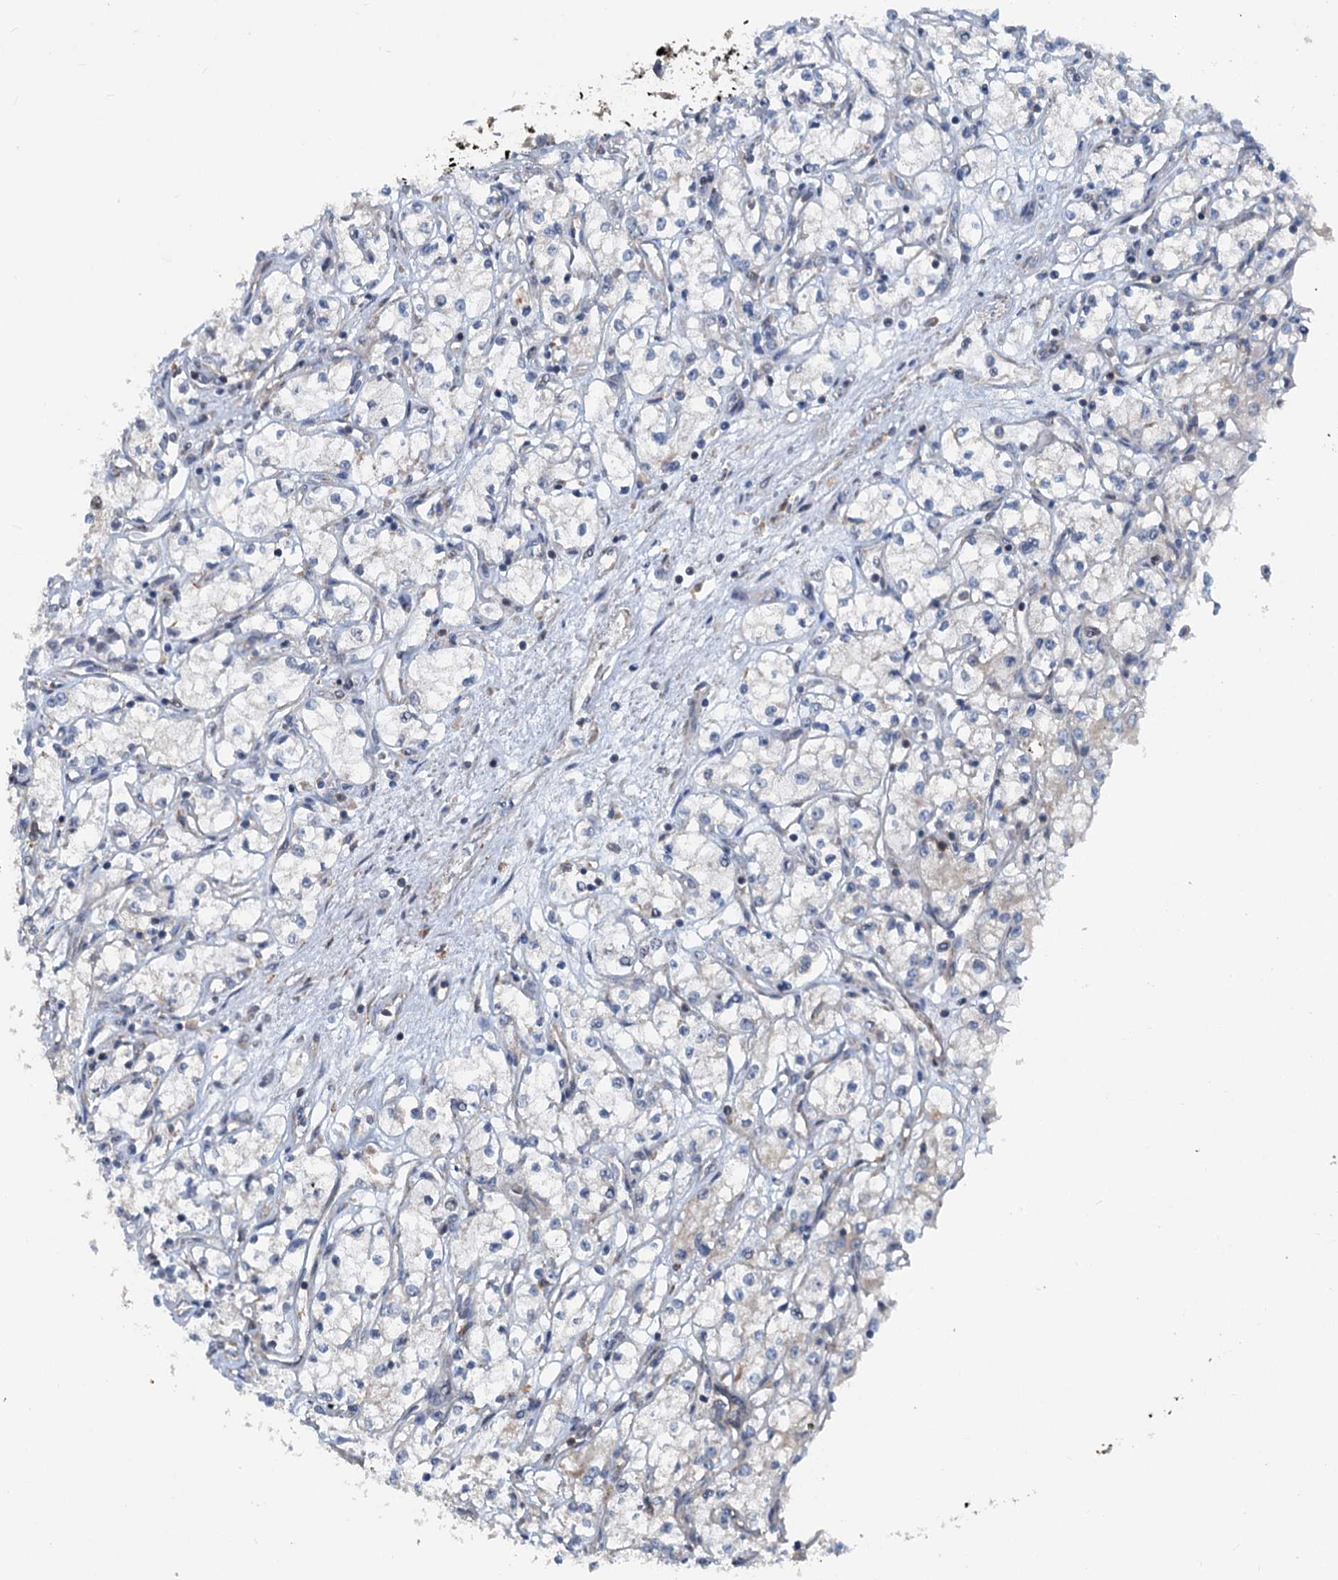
{"staining": {"intensity": "negative", "quantity": "none", "location": "none"}, "tissue": "renal cancer", "cell_type": "Tumor cells", "image_type": "cancer", "snomed": [{"axis": "morphology", "description": "Adenocarcinoma, NOS"}, {"axis": "topography", "description": "Kidney"}], "caption": "This is an immunohistochemistry (IHC) image of human renal cancer. There is no staining in tumor cells.", "gene": "TEDC1", "patient": {"sex": "male", "age": 59}}